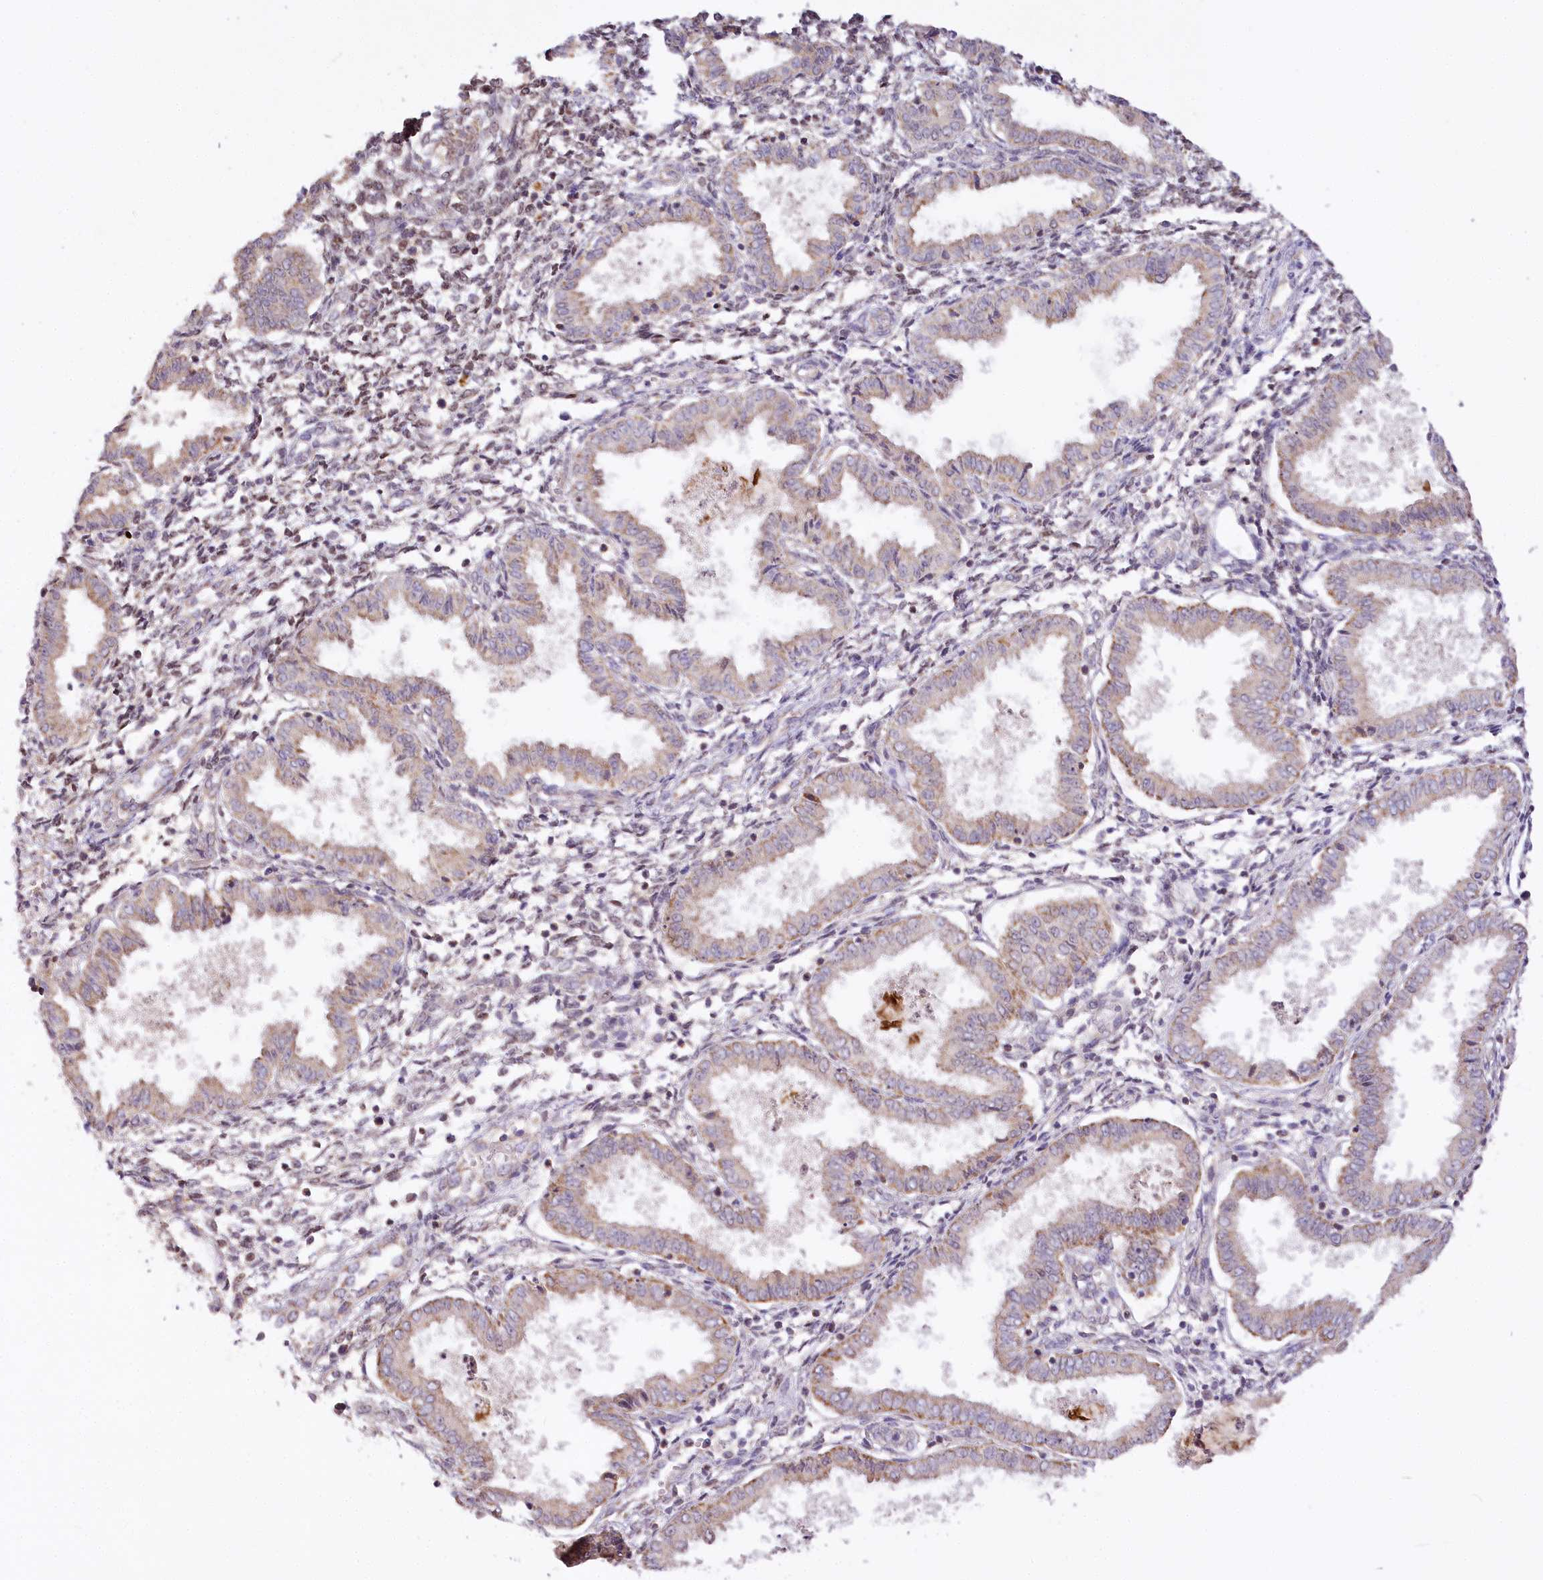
{"staining": {"intensity": "negative", "quantity": "none", "location": "none"}, "tissue": "endometrium", "cell_type": "Cells in endometrial stroma", "image_type": "normal", "snomed": [{"axis": "morphology", "description": "Normal tissue, NOS"}, {"axis": "topography", "description": "Endometrium"}], "caption": "DAB immunohistochemical staining of normal human endometrium reveals no significant expression in cells in endometrial stroma.", "gene": "ZNF226", "patient": {"sex": "female", "age": 33}}